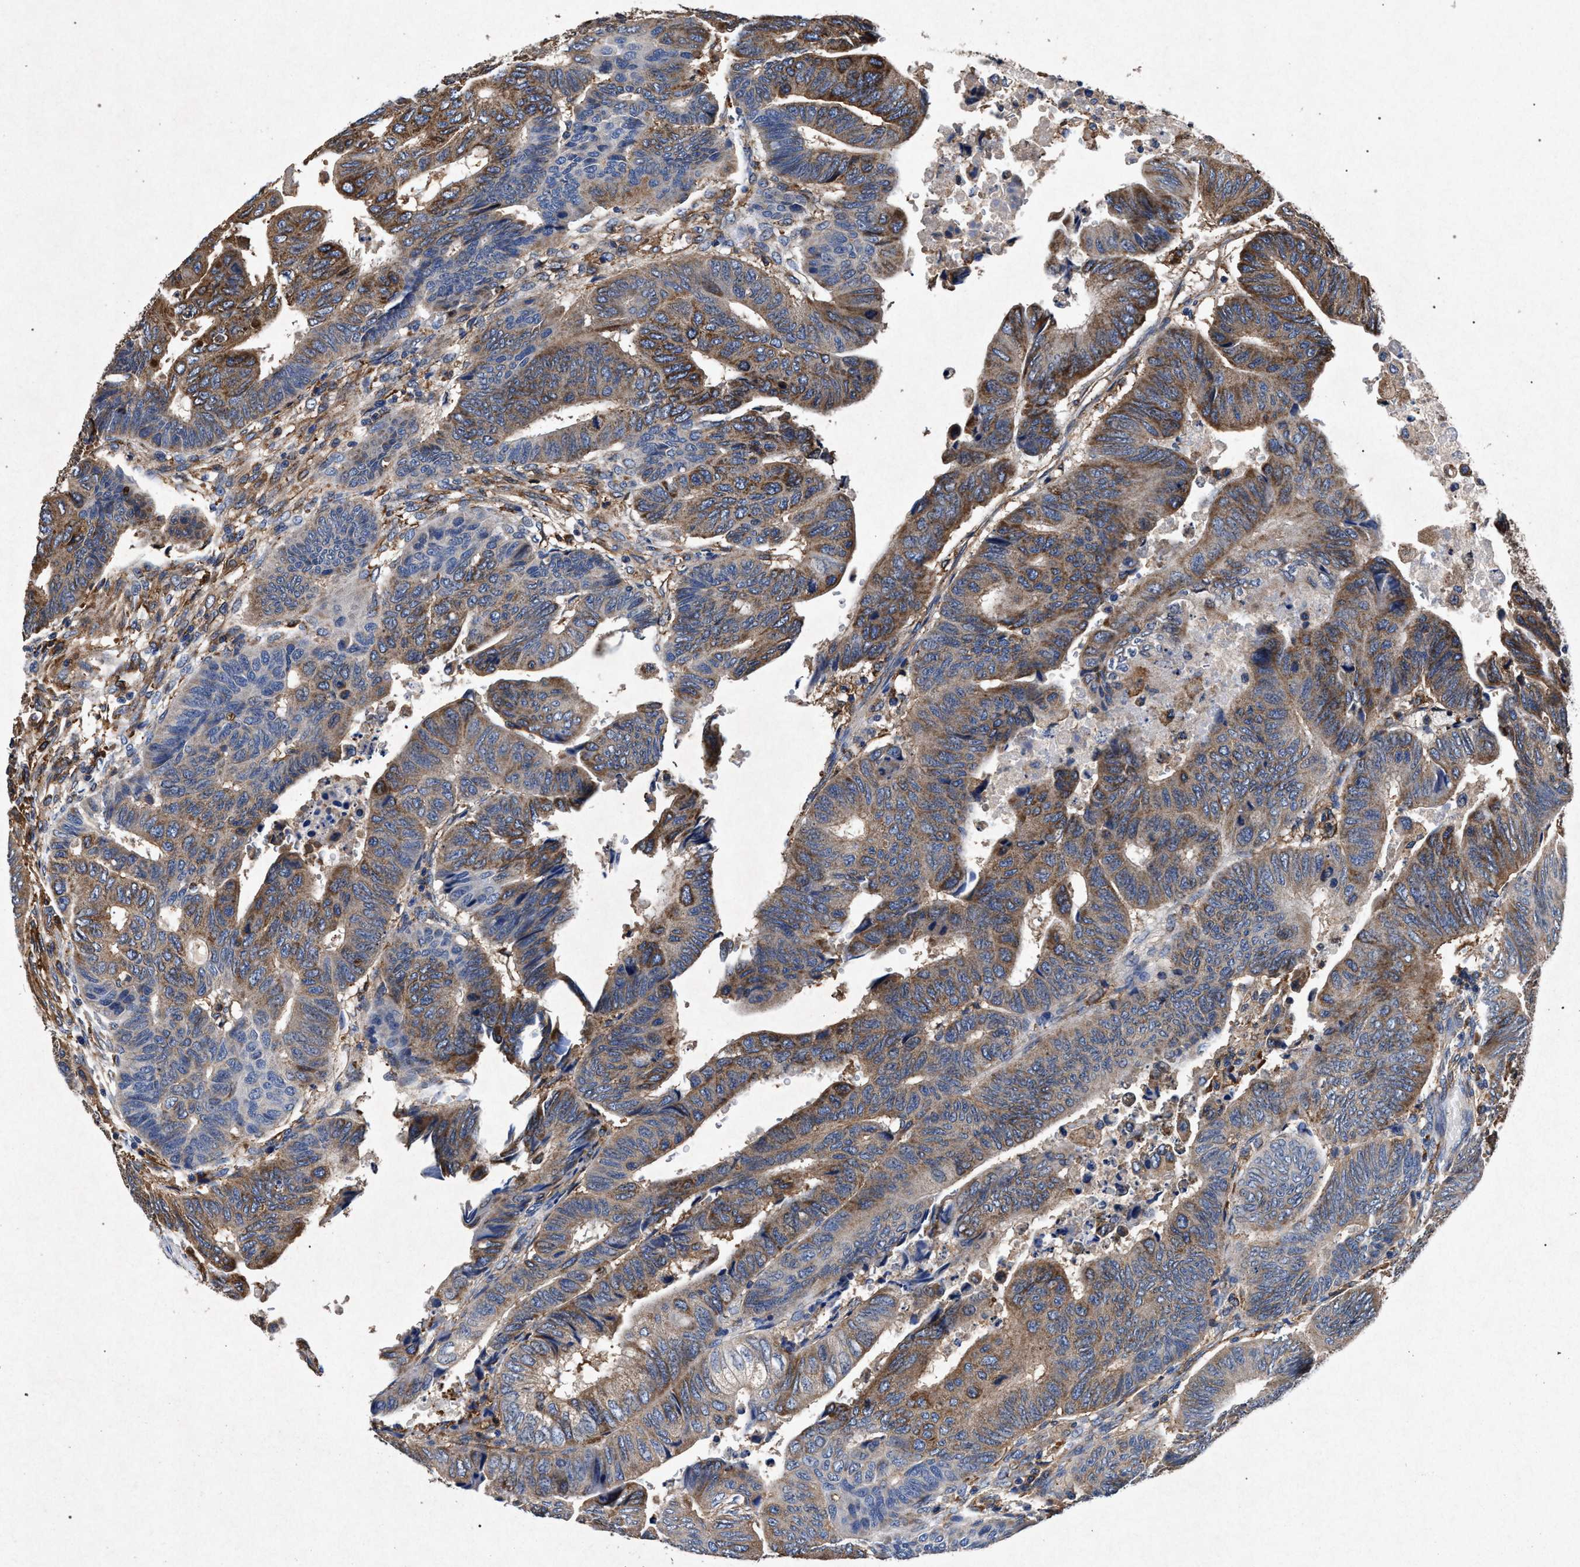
{"staining": {"intensity": "moderate", "quantity": ">75%", "location": "cytoplasmic/membranous"}, "tissue": "colorectal cancer", "cell_type": "Tumor cells", "image_type": "cancer", "snomed": [{"axis": "morphology", "description": "Normal tissue, NOS"}, {"axis": "morphology", "description": "Adenocarcinoma, NOS"}, {"axis": "topography", "description": "Rectum"}, {"axis": "topography", "description": "Peripheral nerve tissue"}], "caption": "The micrograph exhibits immunohistochemical staining of adenocarcinoma (colorectal). There is moderate cytoplasmic/membranous expression is appreciated in approximately >75% of tumor cells.", "gene": "MARCKS", "patient": {"sex": "male", "age": 92}}